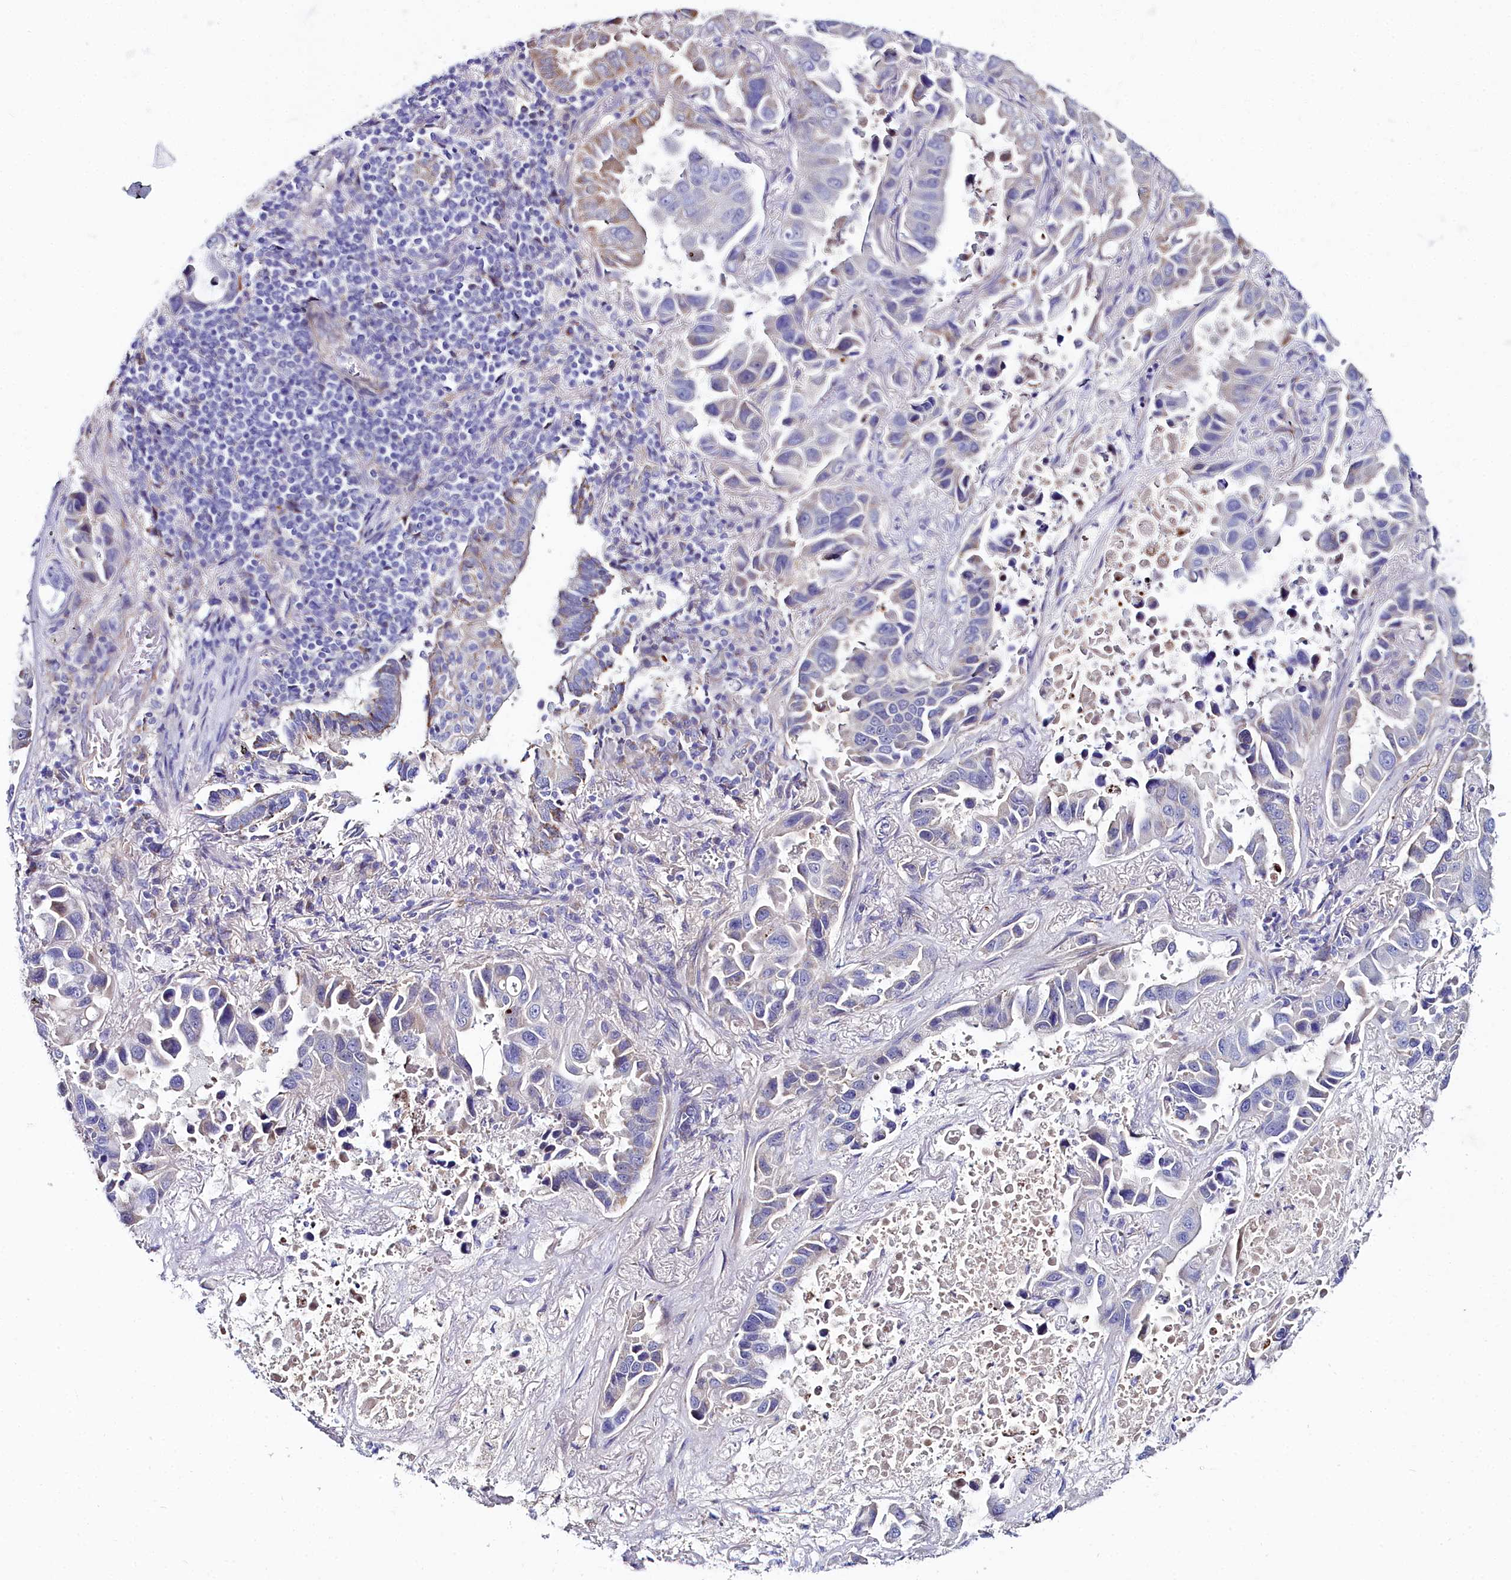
{"staining": {"intensity": "negative", "quantity": "none", "location": "none"}, "tissue": "lung cancer", "cell_type": "Tumor cells", "image_type": "cancer", "snomed": [{"axis": "morphology", "description": "Adenocarcinoma, NOS"}, {"axis": "topography", "description": "Lung"}], "caption": "Immunohistochemical staining of human lung cancer reveals no significant staining in tumor cells. (Brightfield microscopy of DAB (3,3'-diaminobenzidine) immunohistochemistry at high magnification).", "gene": "SLC49A3", "patient": {"sex": "male", "age": 64}}